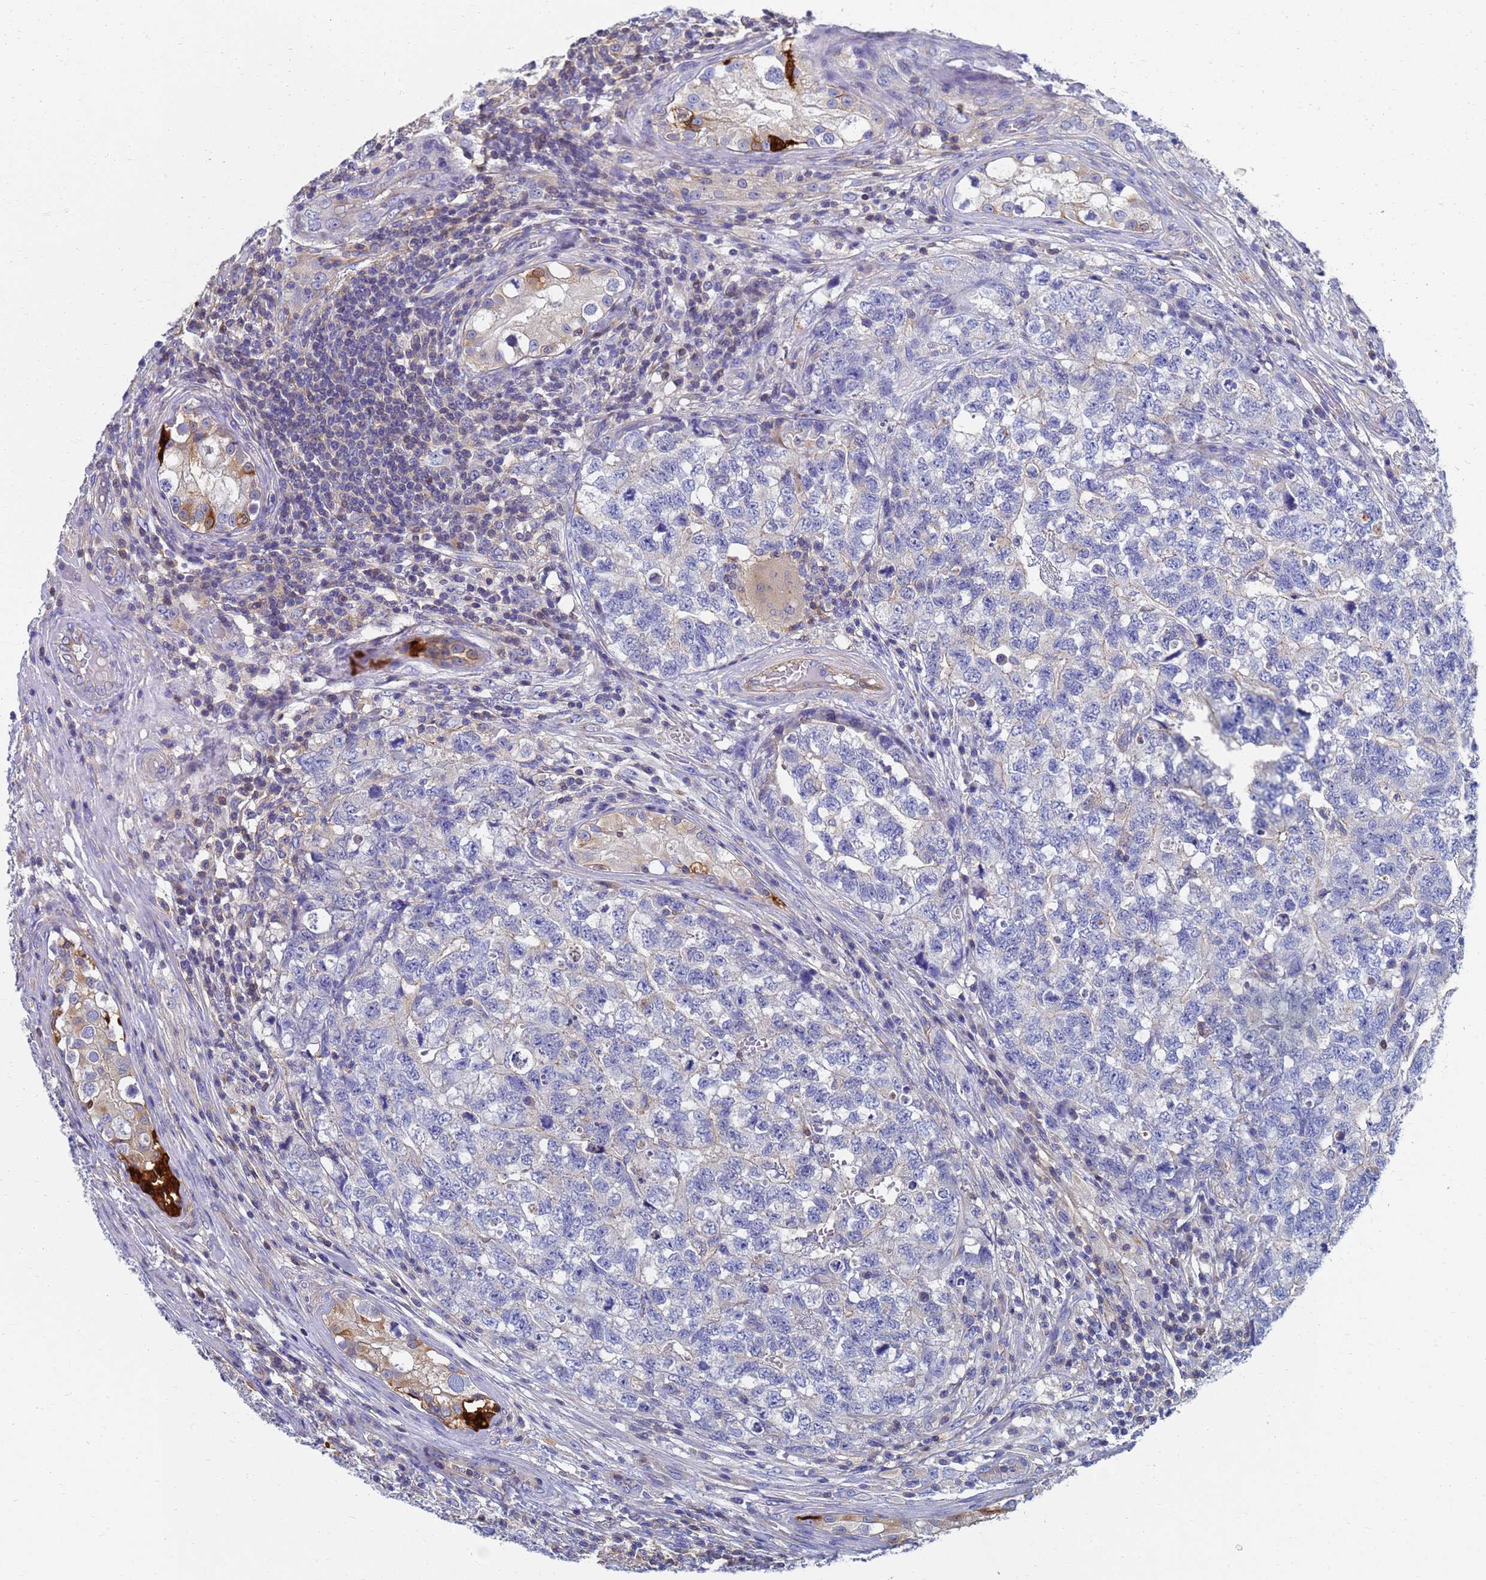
{"staining": {"intensity": "negative", "quantity": "none", "location": "none"}, "tissue": "testis cancer", "cell_type": "Tumor cells", "image_type": "cancer", "snomed": [{"axis": "morphology", "description": "Carcinoma, Embryonal, NOS"}, {"axis": "topography", "description": "Testis"}], "caption": "This image is of testis cancer stained with immunohistochemistry to label a protein in brown with the nuclei are counter-stained blue. There is no positivity in tumor cells.", "gene": "GCHFR", "patient": {"sex": "male", "age": 31}}